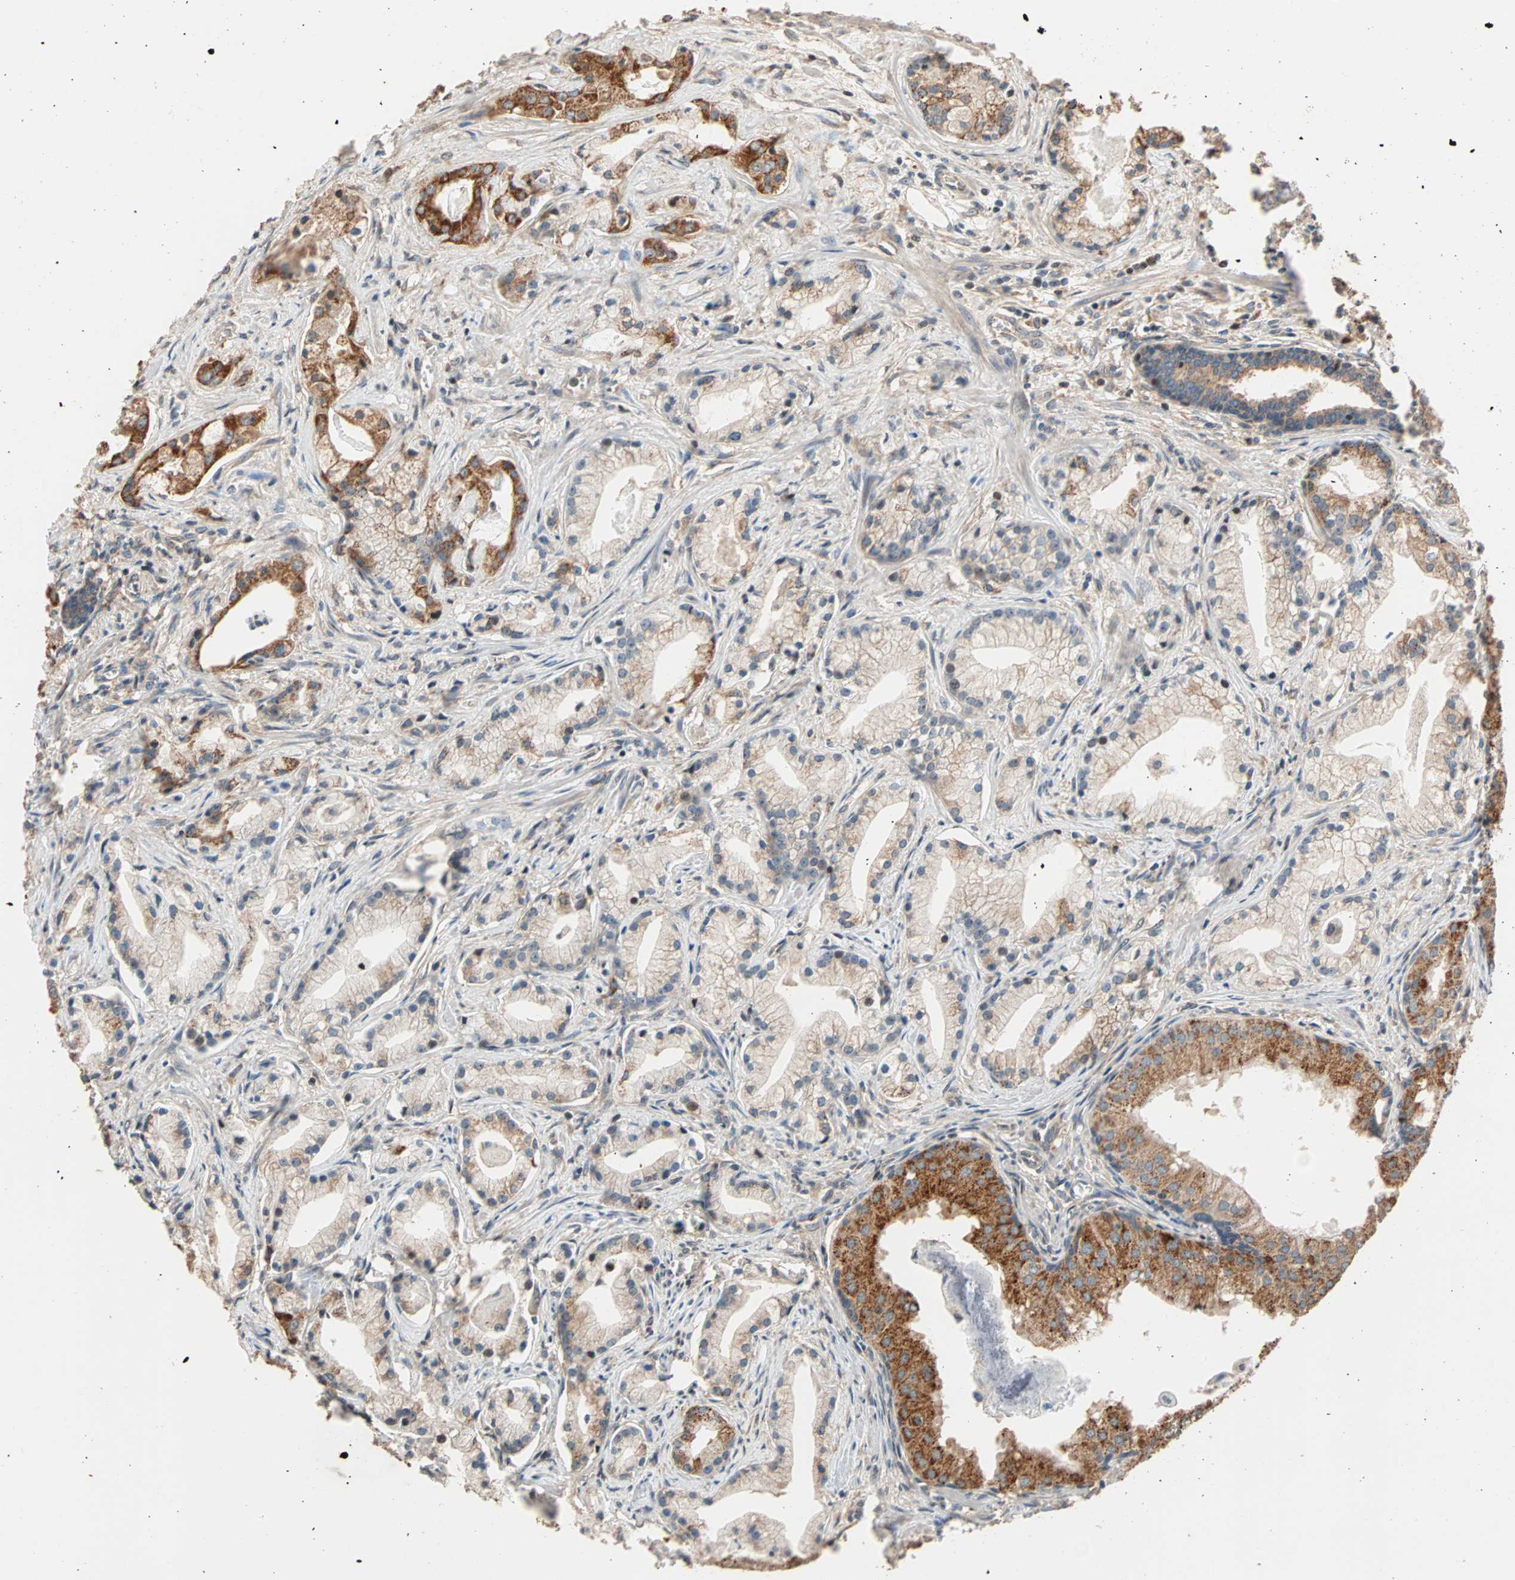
{"staining": {"intensity": "moderate", "quantity": ">75%", "location": "cytoplasmic/membranous"}, "tissue": "prostate cancer", "cell_type": "Tumor cells", "image_type": "cancer", "snomed": [{"axis": "morphology", "description": "Adenocarcinoma, Low grade"}, {"axis": "topography", "description": "Prostate"}], "caption": "The micrograph shows a brown stain indicating the presence of a protein in the cytoplasmic/membranous of tumor cells in prostate low-grade adenocarcinoma. The protein of interest is shown in brown color, while the nuclei are stained blue.", "gene": "HECW1", "patient": {"sex": "male", "age": 59}}